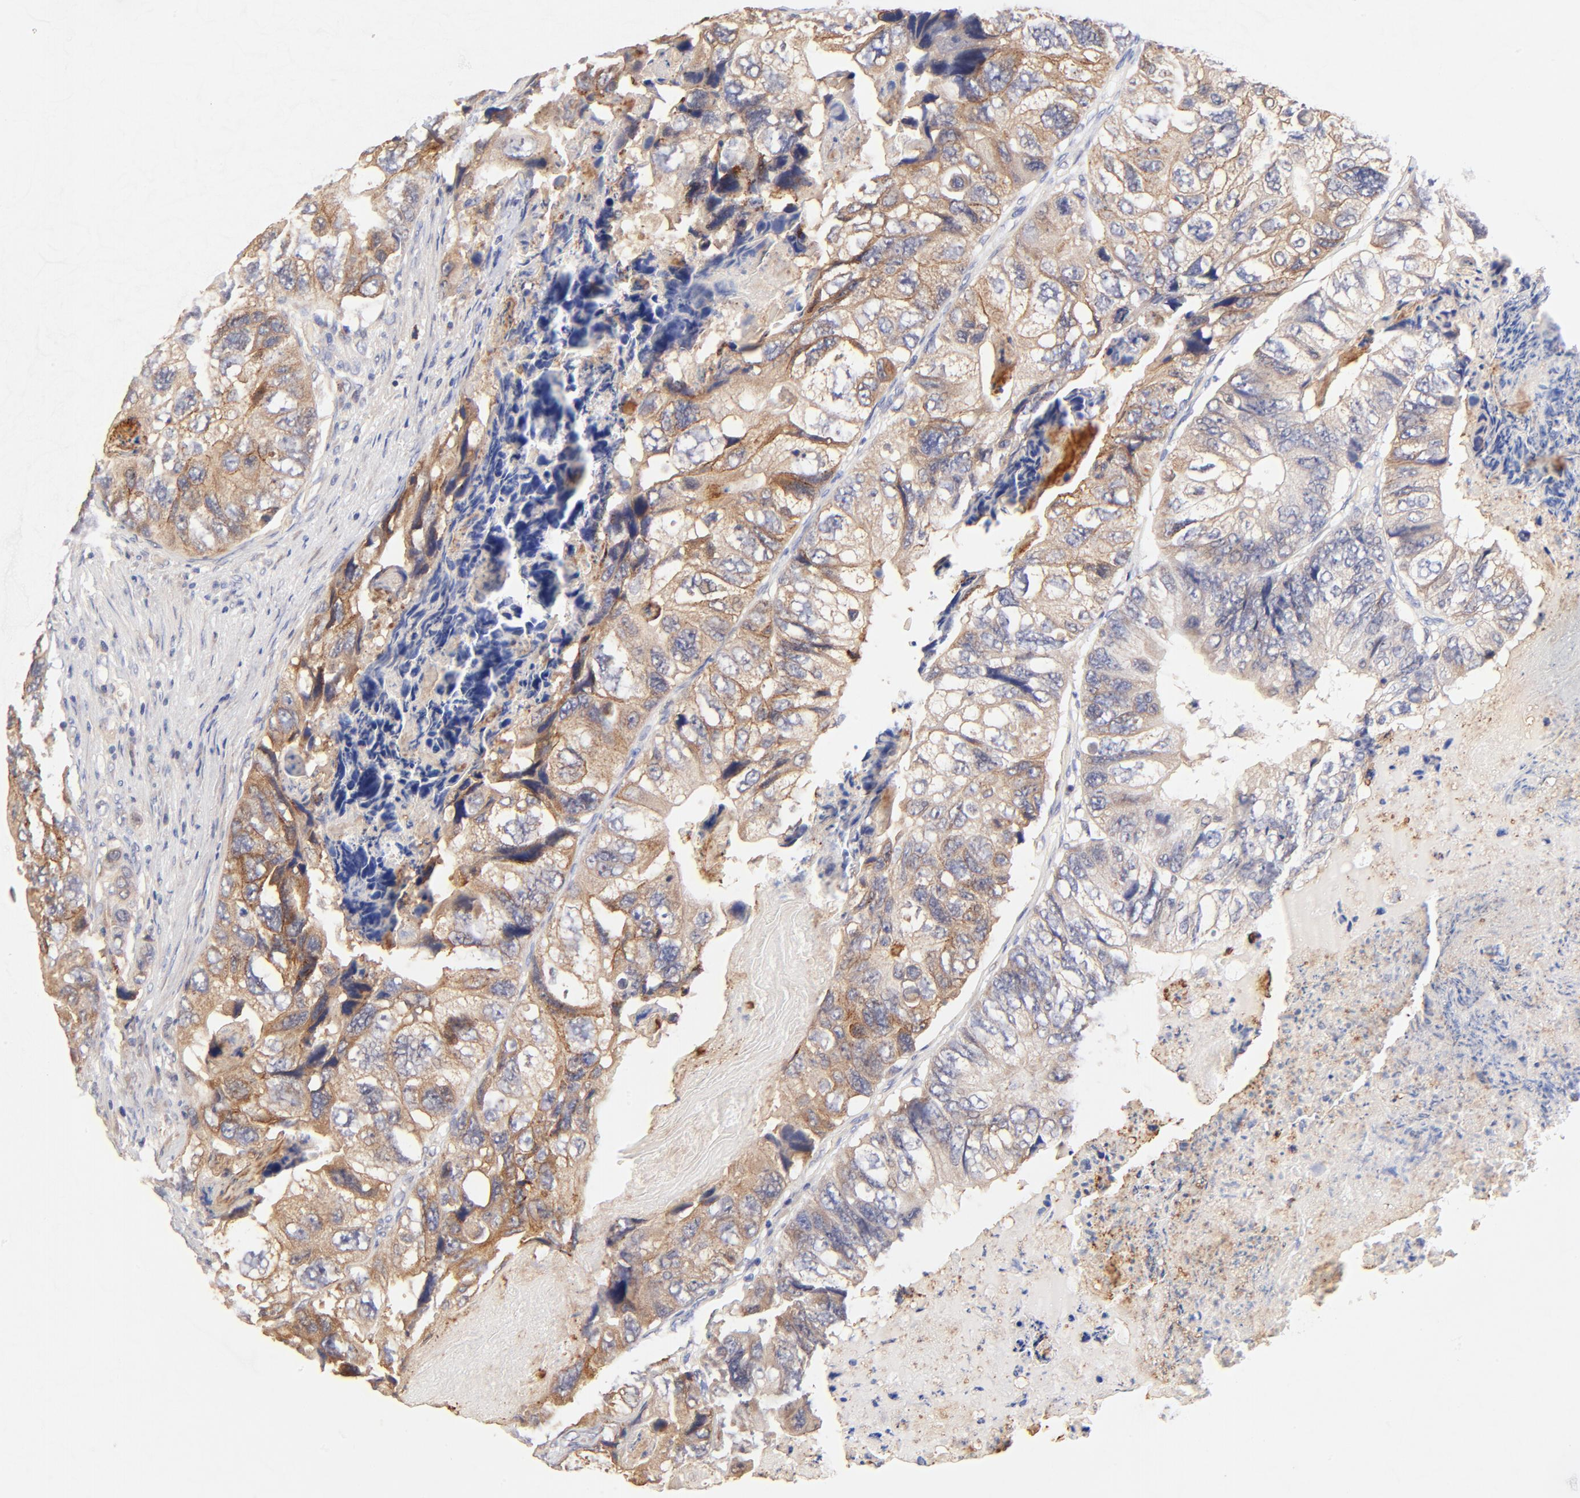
{"staining": {"intensity": "moderate", "quantity": ">75%", "location": "cytoplasmic/membranous"}, "tissue": "colorectal cancer", "cell_type": "Tumor cells", "image_type": "cancer", "snomed": [{"axis": "morphology", "description": "Adenocarcinoma, NOS"}, {"axis": "topography", "description": "Rectum"}], "caption": "Protein staining demonstrates moderate cytoplasmic/membranous staining in approximately >75% of tumor cells in colorectal cancer (adenocarcinoma).", "gene": "PTK7", "patient": {"sex": "female", "age": 82}}